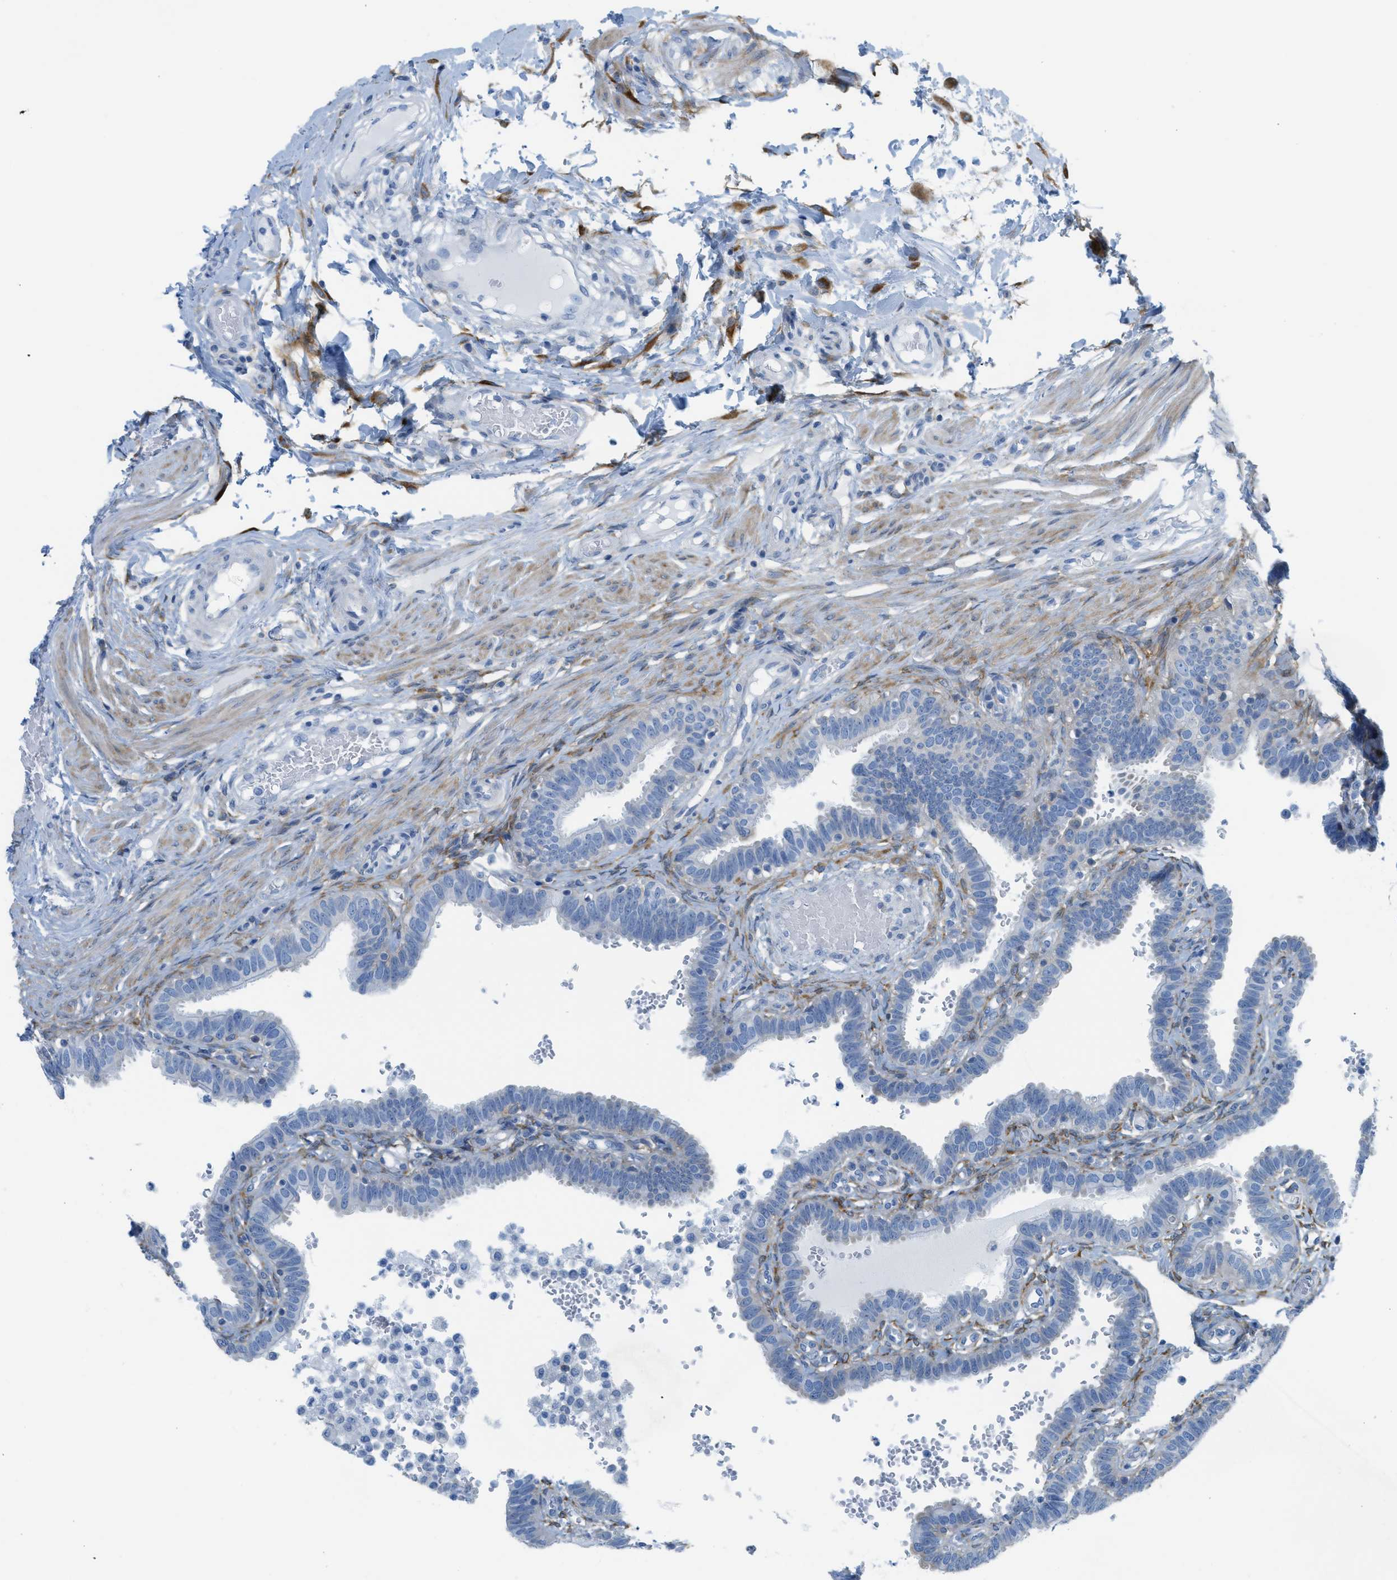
{"staining": {"intensity": "negative", "quantity": "none", "location": "none"}, "tissue": "fallopian tube", "cell_type": "Glandular cells", "image_type": "normal", "snomed": [{"axis": "morphology", "description": "Normal tissue, NOS"}, {"axis": "topography", "description": "Fallopian tube"}, {"axis": "topography", "description": "Placenta"}], "caption": "Immunohistochemical staining of benign human fallopian tube shows no significant expression in glandular cells. (DAB (3,3'-diaminobenzidine) immunohistochemistry visualized using brightfield microscopy, high magnification).", "gene": "ASGR1", "patient": {"sex": "female", "age": 34}}